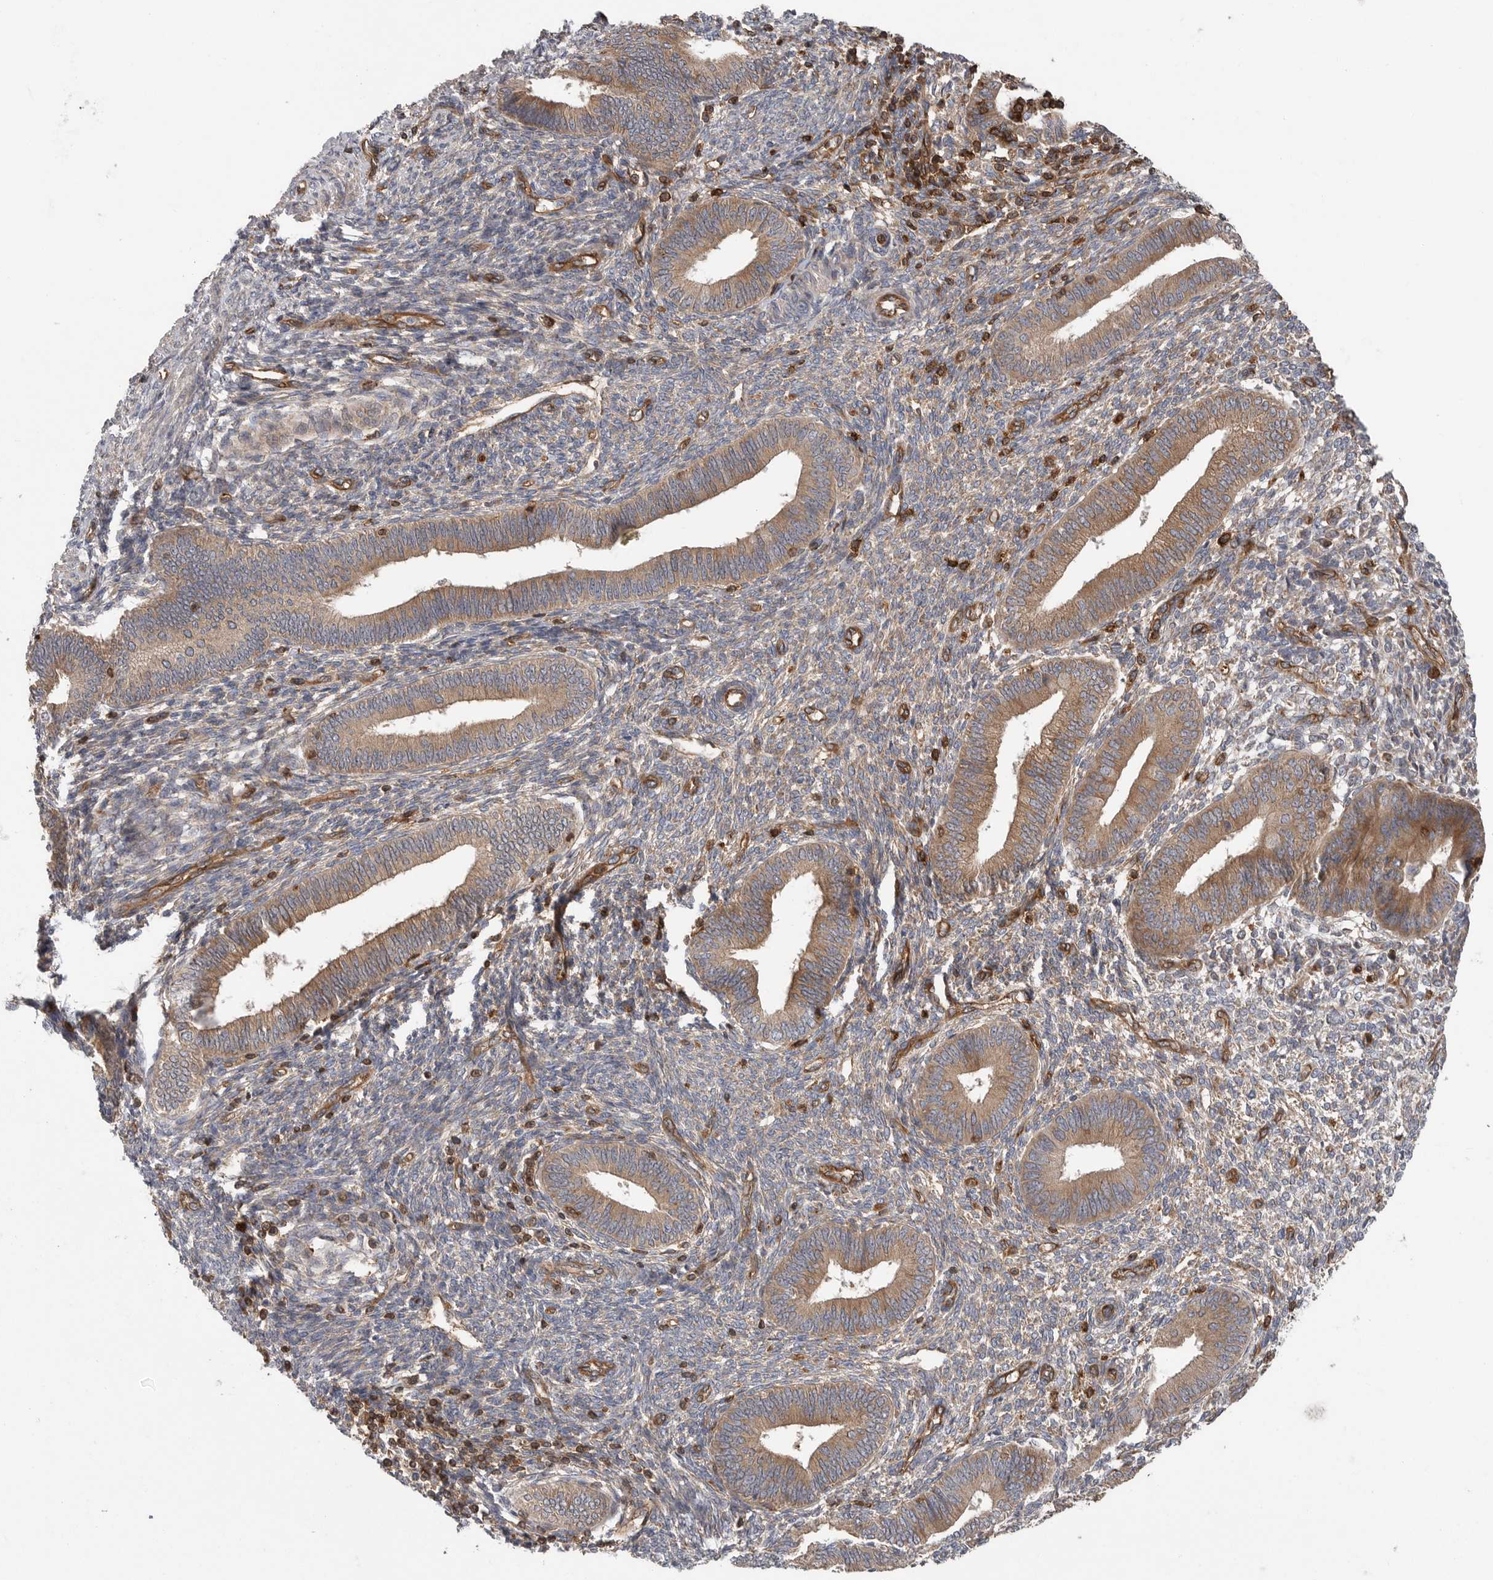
{"staining": {"intensity": "strong", "quantity": "<25%", "location": "cytoplasmic/membranous"}, "tissue": "endometrium", "cell_type": "Cells in endometrial stroma", "image_type": "normal", "snomed": [{"axis": "morphology", "description": "Normal tissue, NOS"}, {"axis": "topography", "description": "Endometrium"}], "caption": "A high-resolution photomicrograph shows immunohistochemistry (IHC) staining of benign endometrium, which reveals strong cytoplasmic/membranous staining in approximately <25% of cells in endometrial stroma. The protein of interest is shown in brown color, while the nuclei are stained blue.", "gene": "PRKCH", "patient": {"sex": "female", "age": 46}}